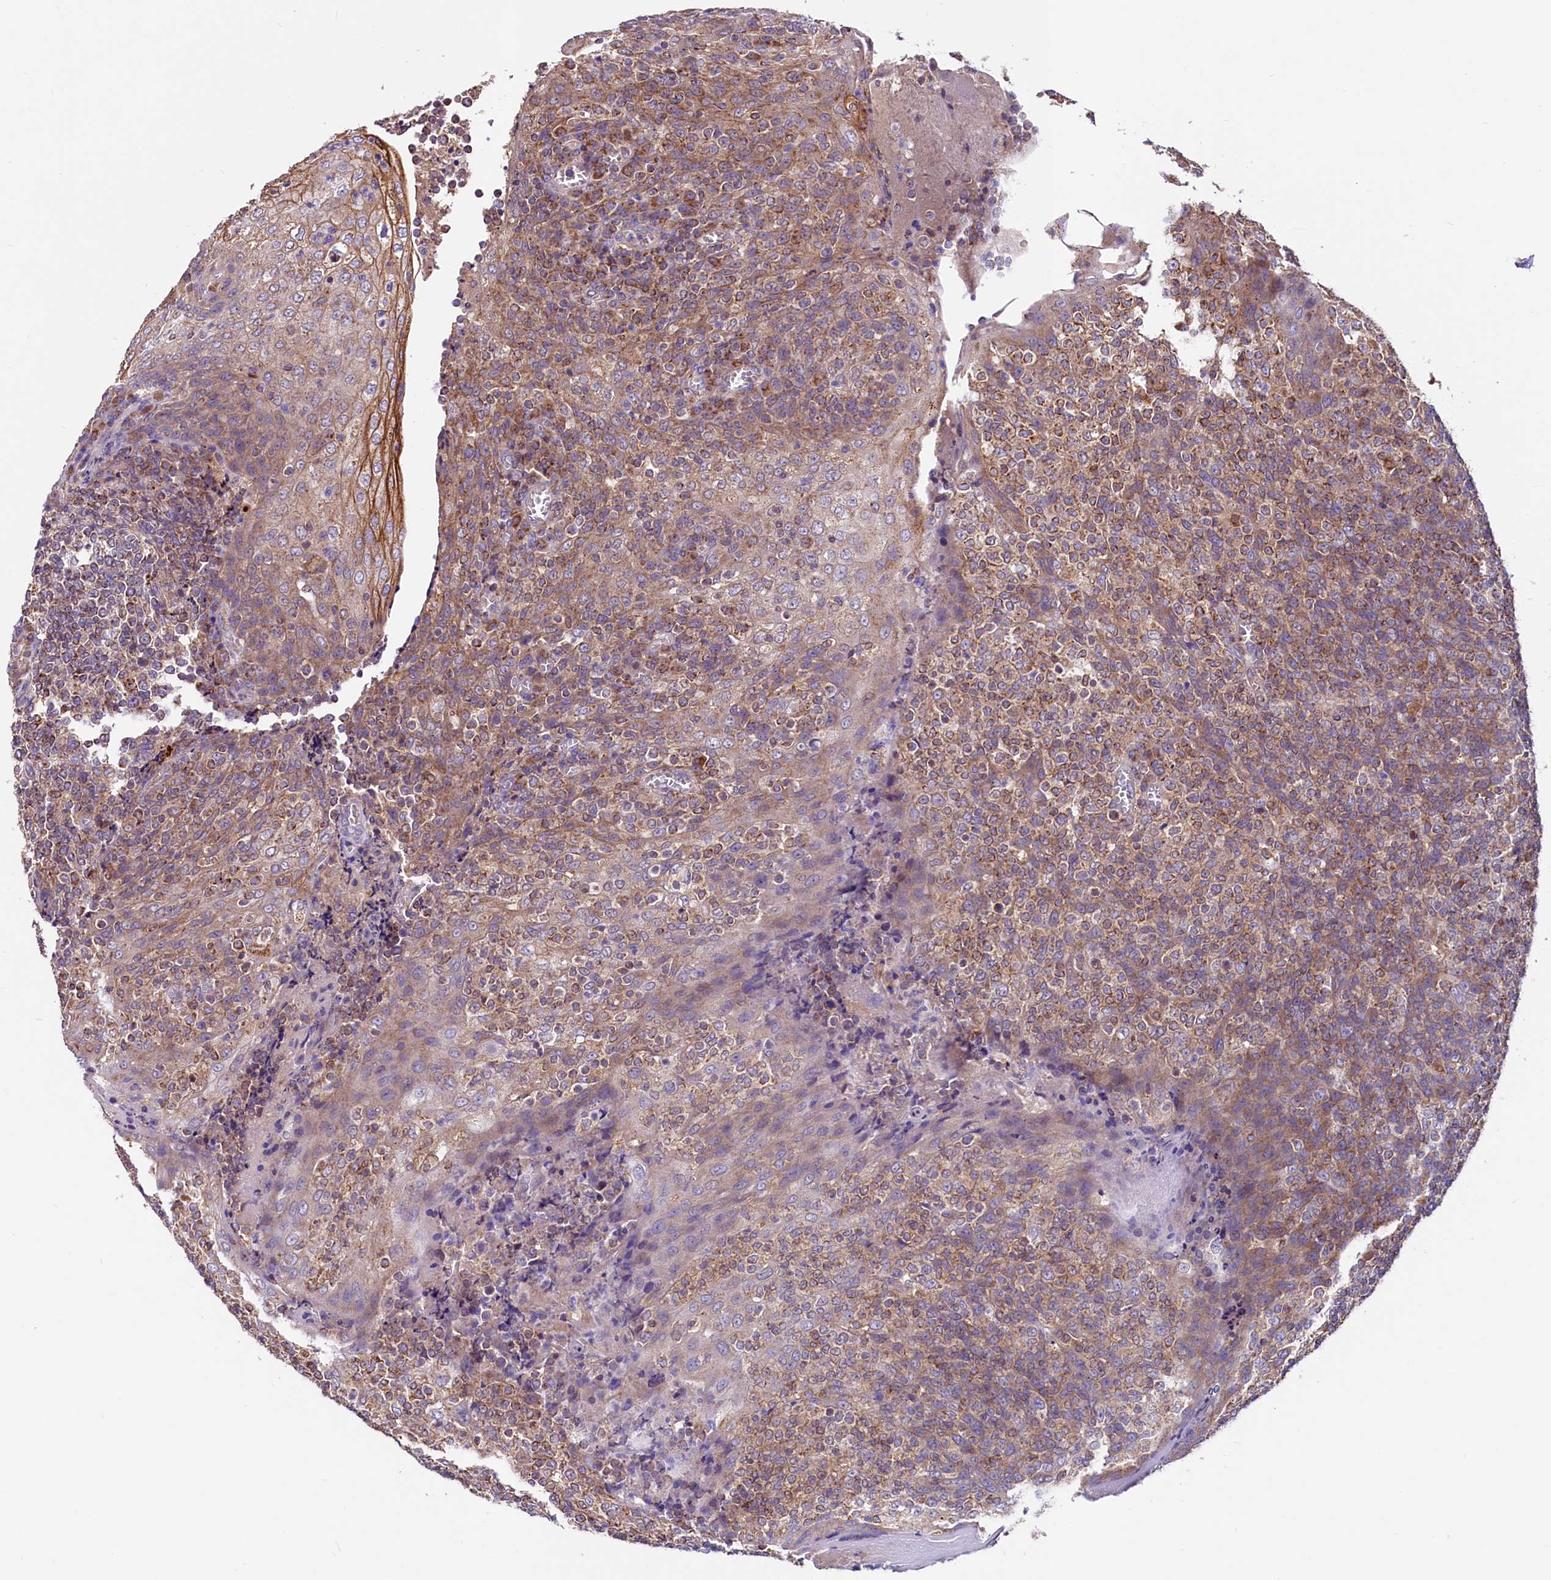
{"staining": {"intensity": "moderate", "quantity": ">75%", "location": "cytoplasmic/membranous"}, "tissue": "tonsil", "cell_type": "Germinal center cells", "image_type": "normal", "snomed": [{"axis": "morphology", "description": "Normal tissue, NOS"}, {"axis": "topography", "description": "Tonsil"}], "caption": "Immunohistochemical staining of normal human tonsil exhibits medium levels of moderate cytoplasmic/membranous expression in approximately >75% of germinal center cells.", "gene": "CIAO3", "patient": {"sex": "female", "age": 19}}